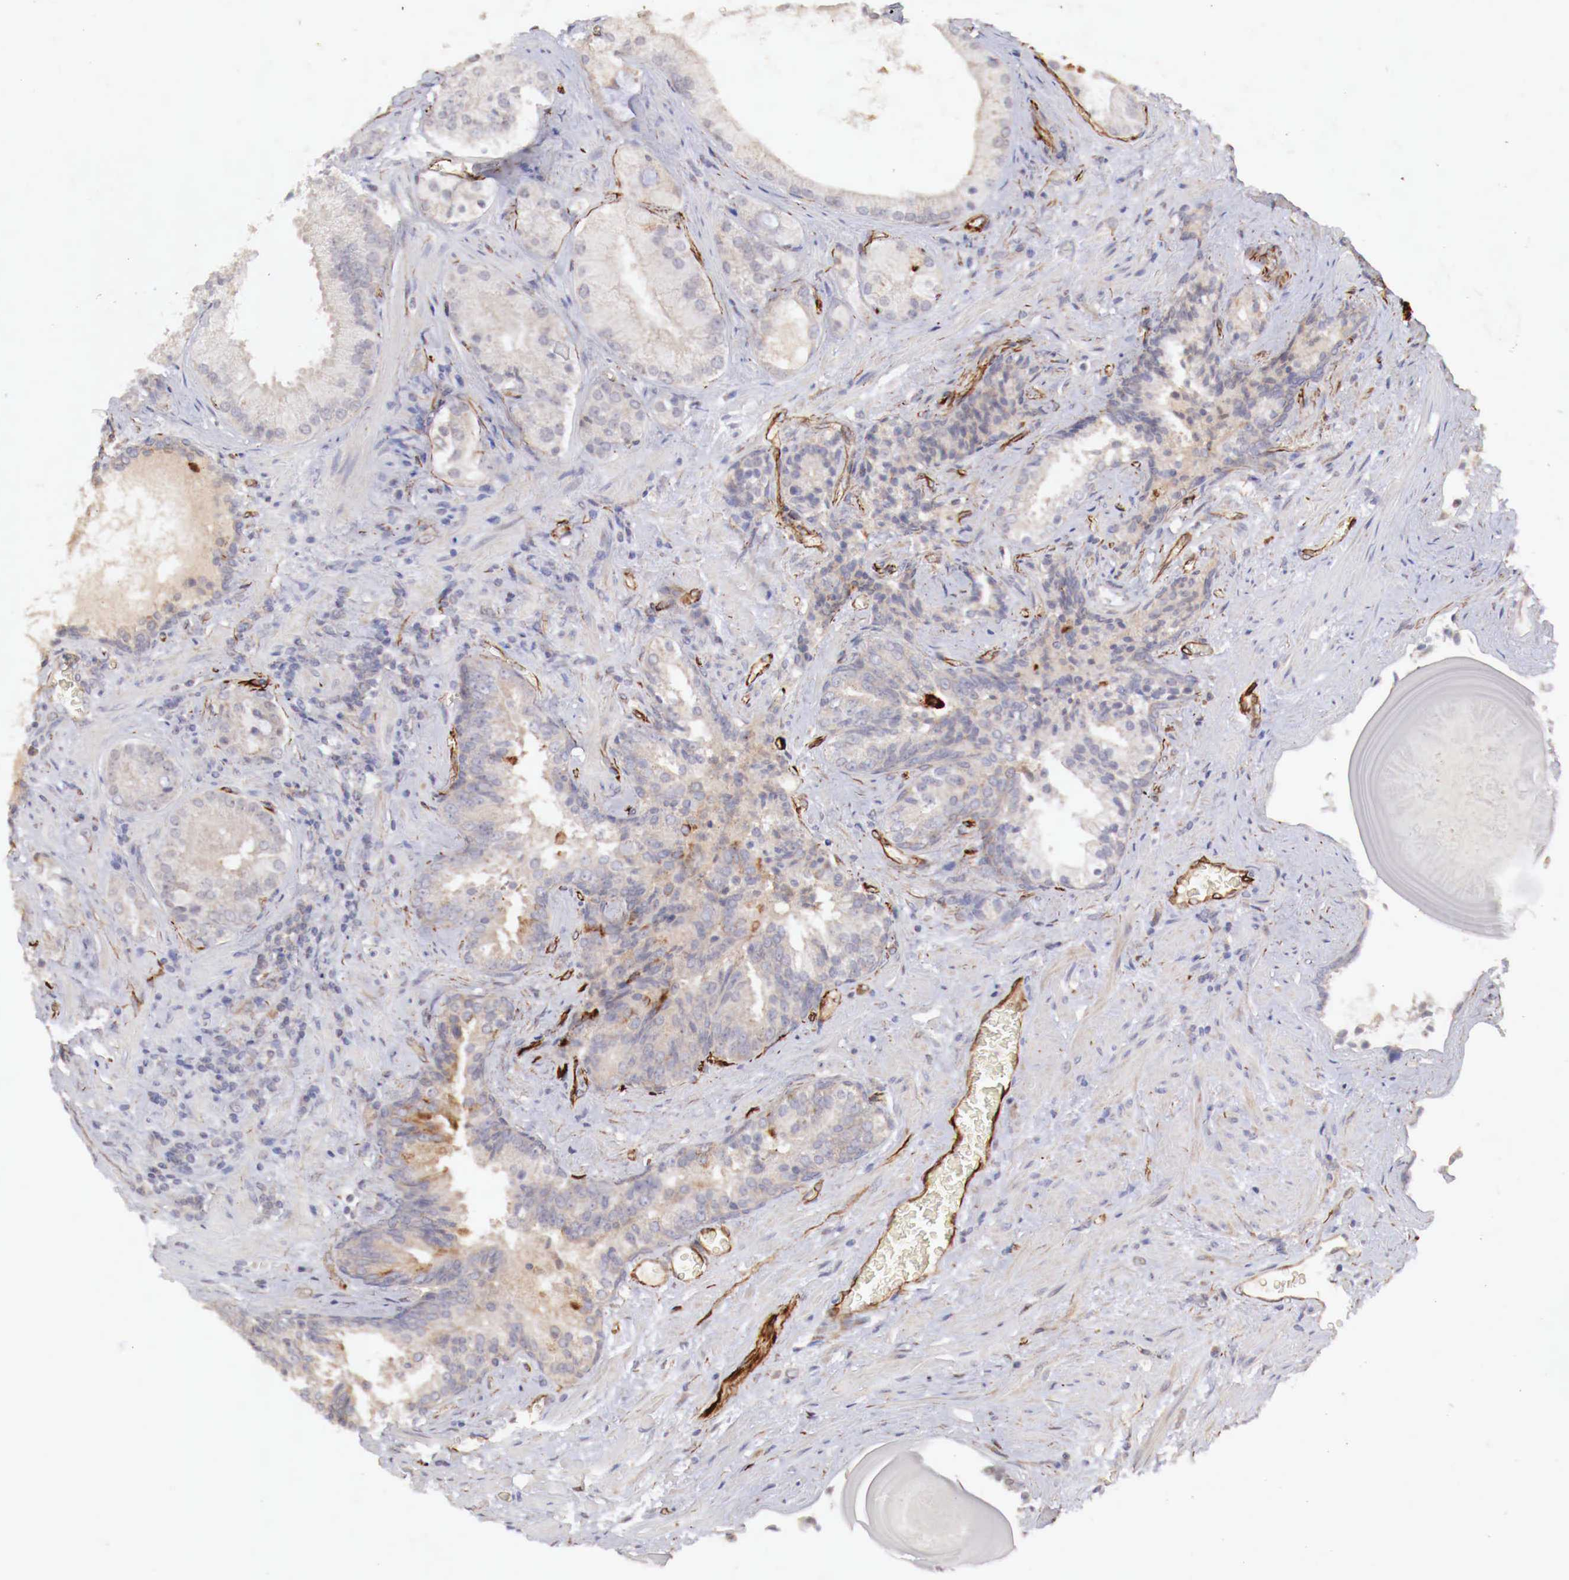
{"staining": {"intensity": "negative", "quantity": "none", "location": "none"}, "tissue": "prostate cancer", "cell_type": "Tumor cells", "image_type": "cancer", "snomed": [{"axis": "morphology", "description": "Adenocarcinoma, Medium grade"}, {"axis": "topography", "description": "Prostate"}], "caption": "A micrograph of prostate medium-grade adenocarcinoma stained for a protein reveals no brown staining in tumor cells.", "gene": "WT1", "patient": {"sex": "male", "age": 70}}